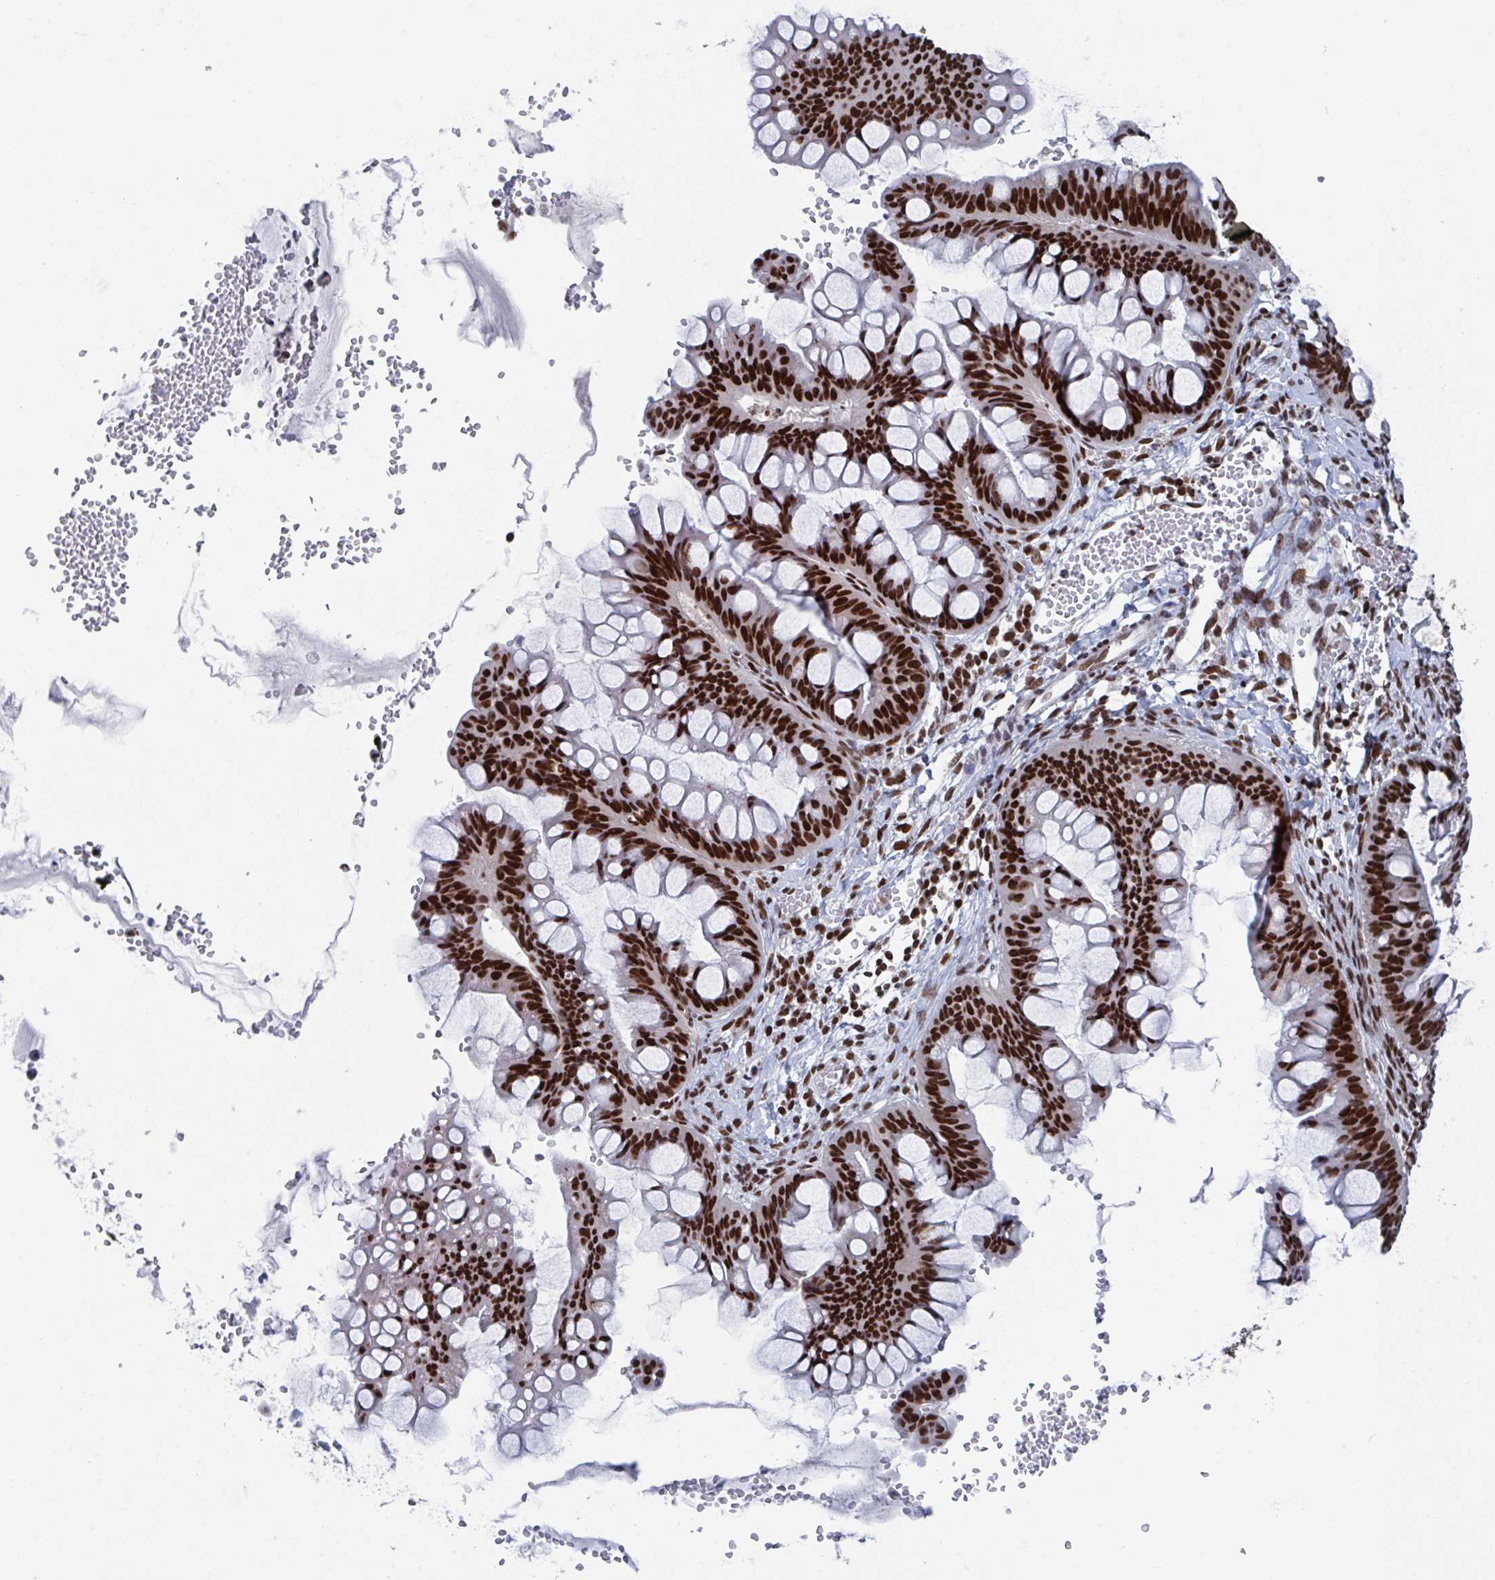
{"staining": {"intensity": "strong", "quantity": ">75%", "location": "nuclear"}, "tissue": "ovarian cancer", "cell_type": "Tumor cells", "image_type": "cancer", "snomed": [{"axis": "morphology", "description": "Cystadenocarcinoma, mucinous, NOS"}, {"axis": "topography", "description": "Ovary"}], "caption": "Ovarian cancer (mucinous cystadenocarcinoma) stained for a protein (brown) exhibits strong nuclear positive staining in about >75% of tumor cells.", "gene": "ZNF607", "patient": {"sex": "female", "age": 73}}